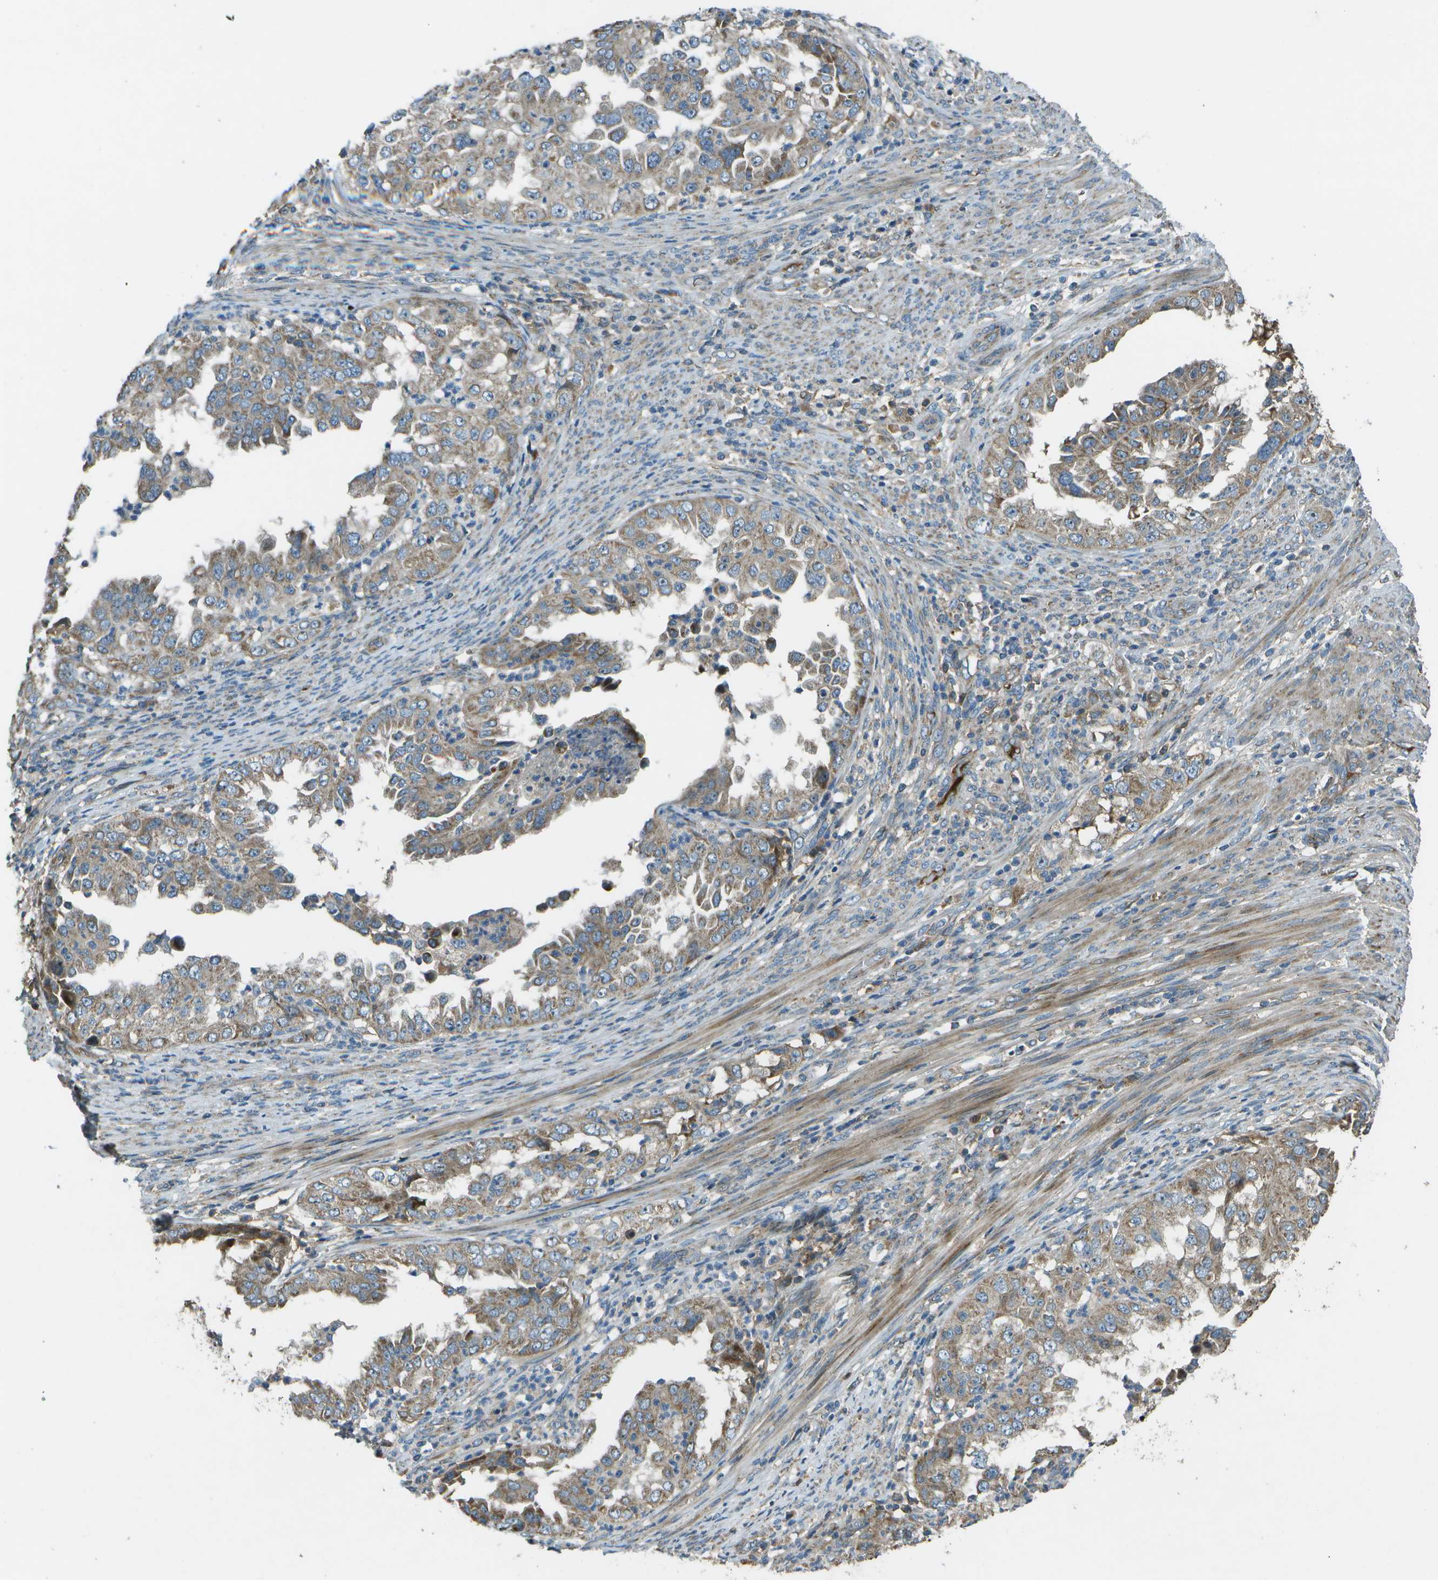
{"staining": {"intensity": "weak", "quantity": ">75%", "location": "cytoplasmic/membranous"}, "tissue": "endometrial cancer", "cell_type": "Tumor cells", "image_type": "cancer", "snomed": [{"axis": "morphology", "description": "Adenocarcinoma, NOS"}, {"axis": "topography", "description": "Endometrium"}], "caption": "Protein expression analysis of adenocarcinoma (endometrial) displays weak cytoplasmic/membranous staining in approximately >75% of tumor cells.", "gene": "PXYLP1", "patient": {"sex": "female", "age": 85}}